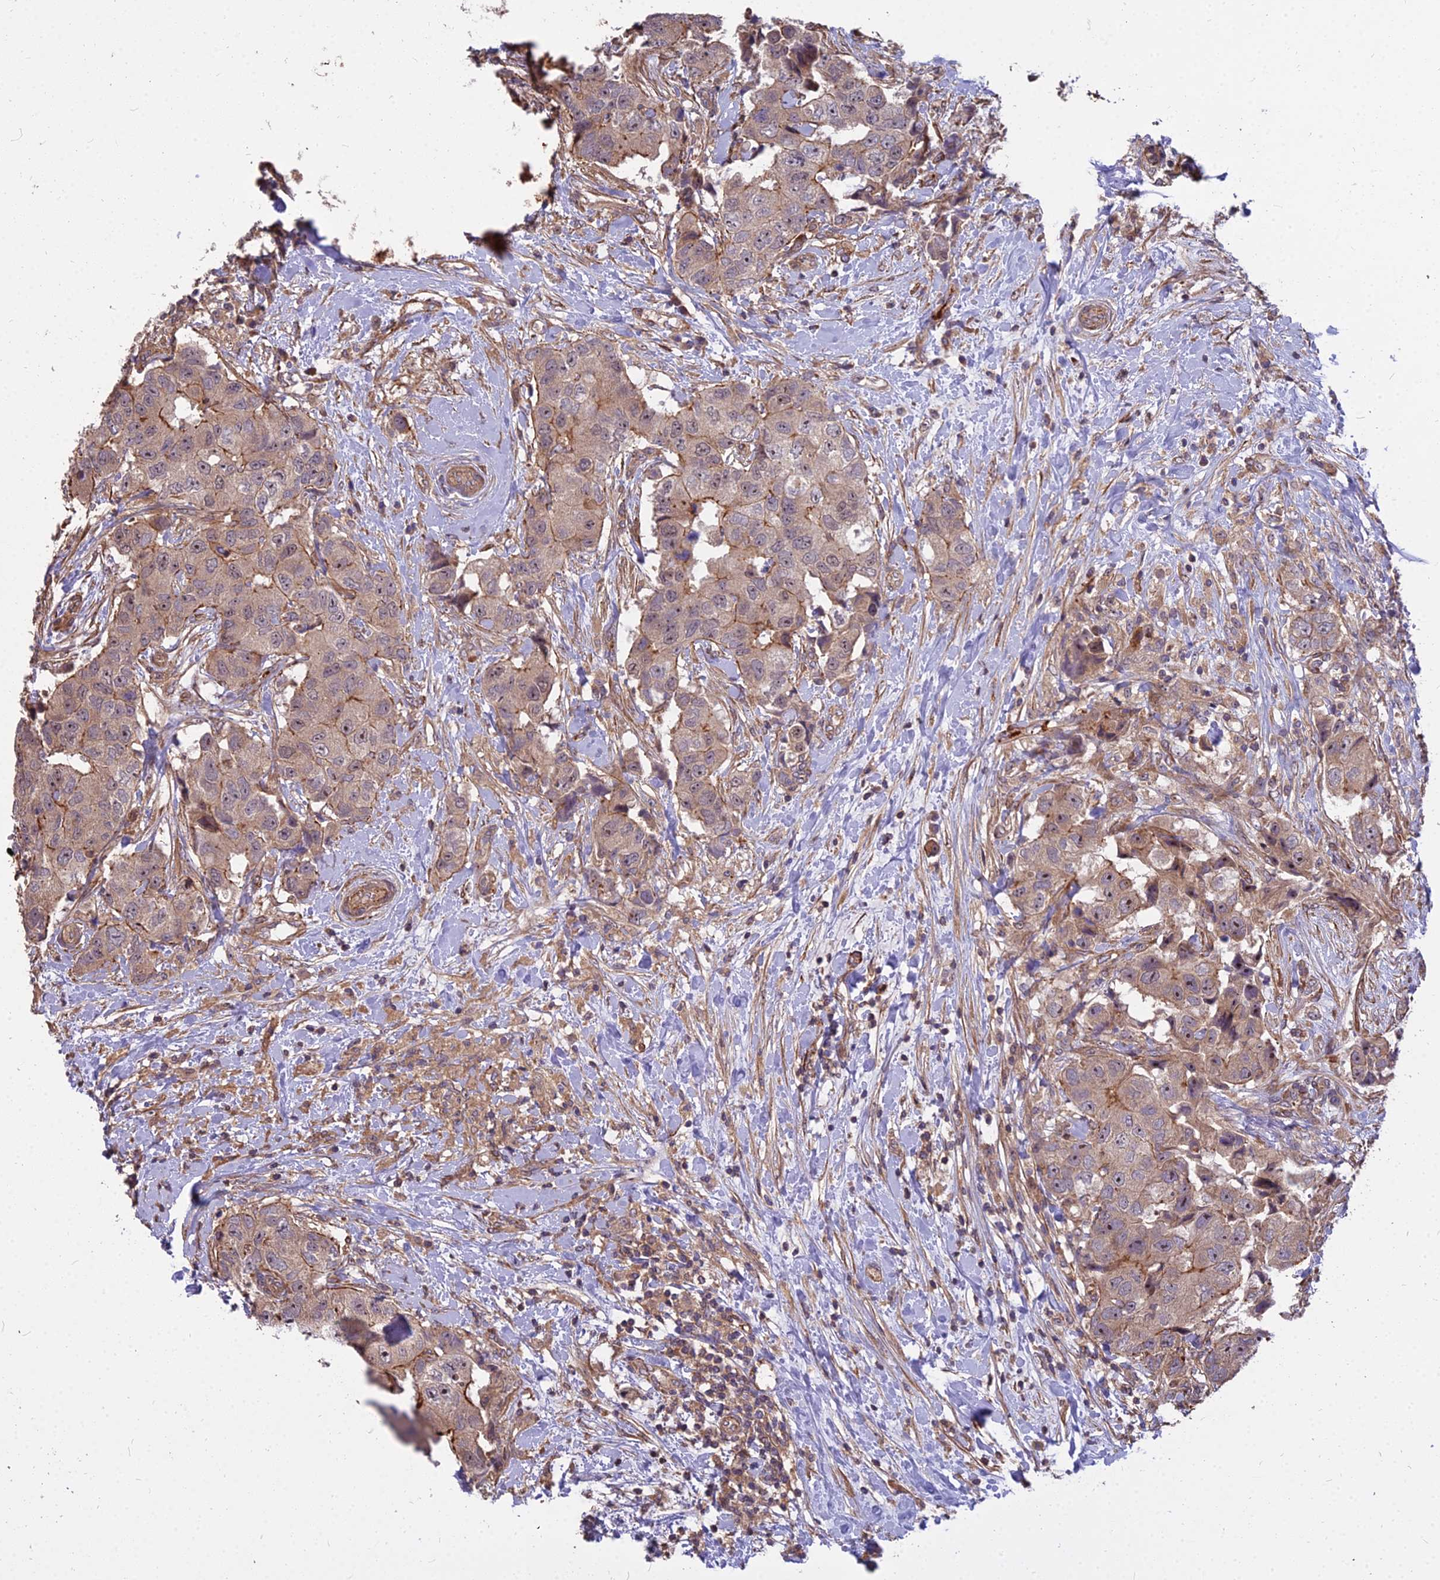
{"staining": {"intensity": "moderate", "quantity": ">75%", "location": "cytoplasmic/membranous,nuclear"}, "tissue": "breast cancer", "cell_type": "Tumor cells", "image_type": "cancer", "snomed": [{"axis": "morphology", "description": "Normal tissue, NOS"}, {"axis": "morphology", "description": "Duct carcinoma"}, {"axis": "topography", "description": "Breast"}], "caption": "An immunohistochemistry (IHC) micrograph of neoplastic tissue is shown. Protein staining in brown labels moderate cytoplasmic/membranous and nuclear positivity in breast cancer (intraductal carcinoma) within tumor cells.", "gene": "TCEA3", "patient": {"sex": "female", "age": 62}}